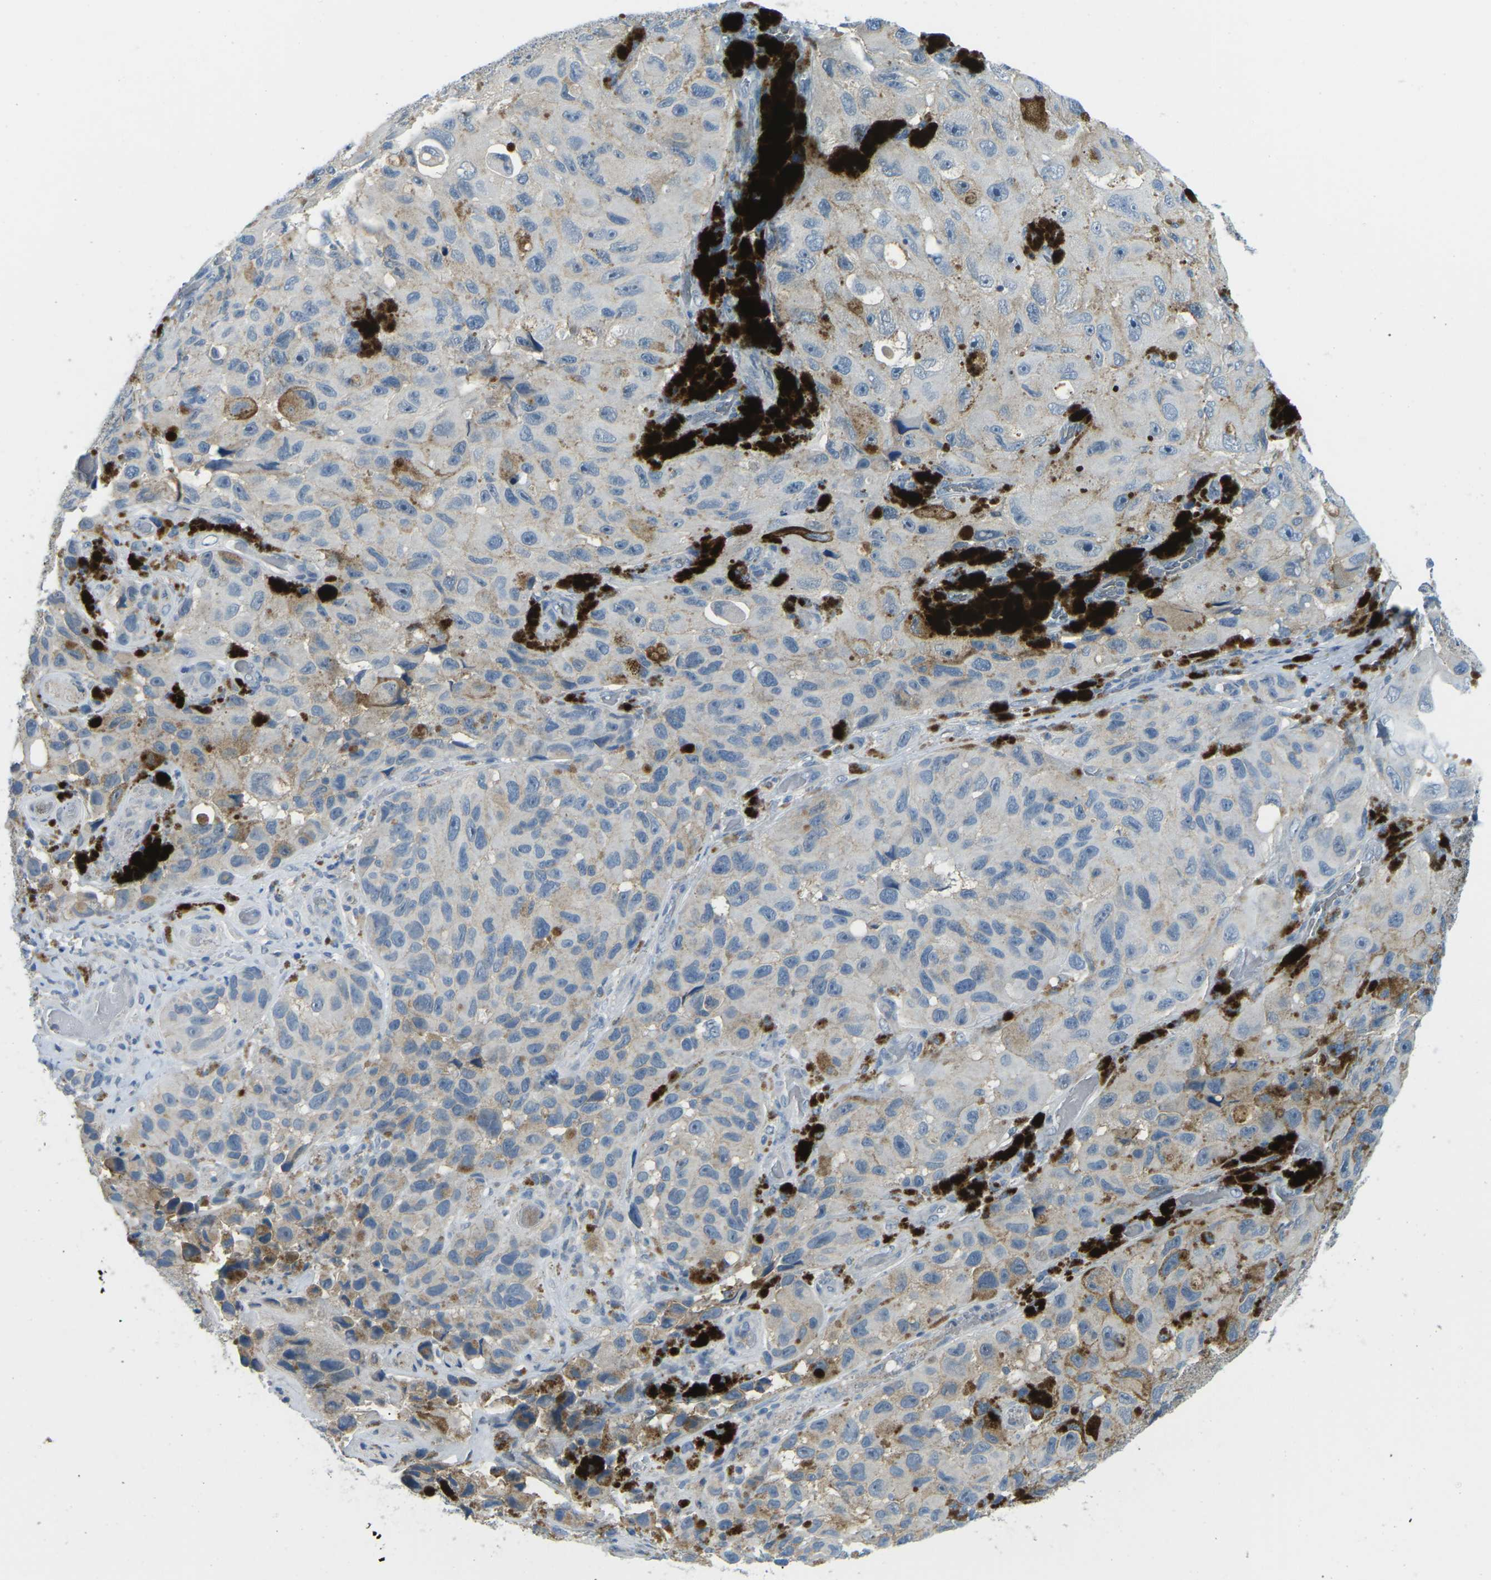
{"staining": {"intensity": "negative", "quantity": "none", "location": "none"}, "tissue": "melanoma", "cell_type": "Tumor cells", "image_type": "cancer", "snomed": [{"axis": "morphology", "description": "Malignant melanoma, NOS"}, {"axis": "topography", "description": "Skin"}], "caption": "Immunohistochemistry photomicrograph of human malignant melanoma stained for a protein (brown), which demonstrates no positivity in tumor cells.", "gene": "CD47", "patient": {"sex": "female", "age": 73}}